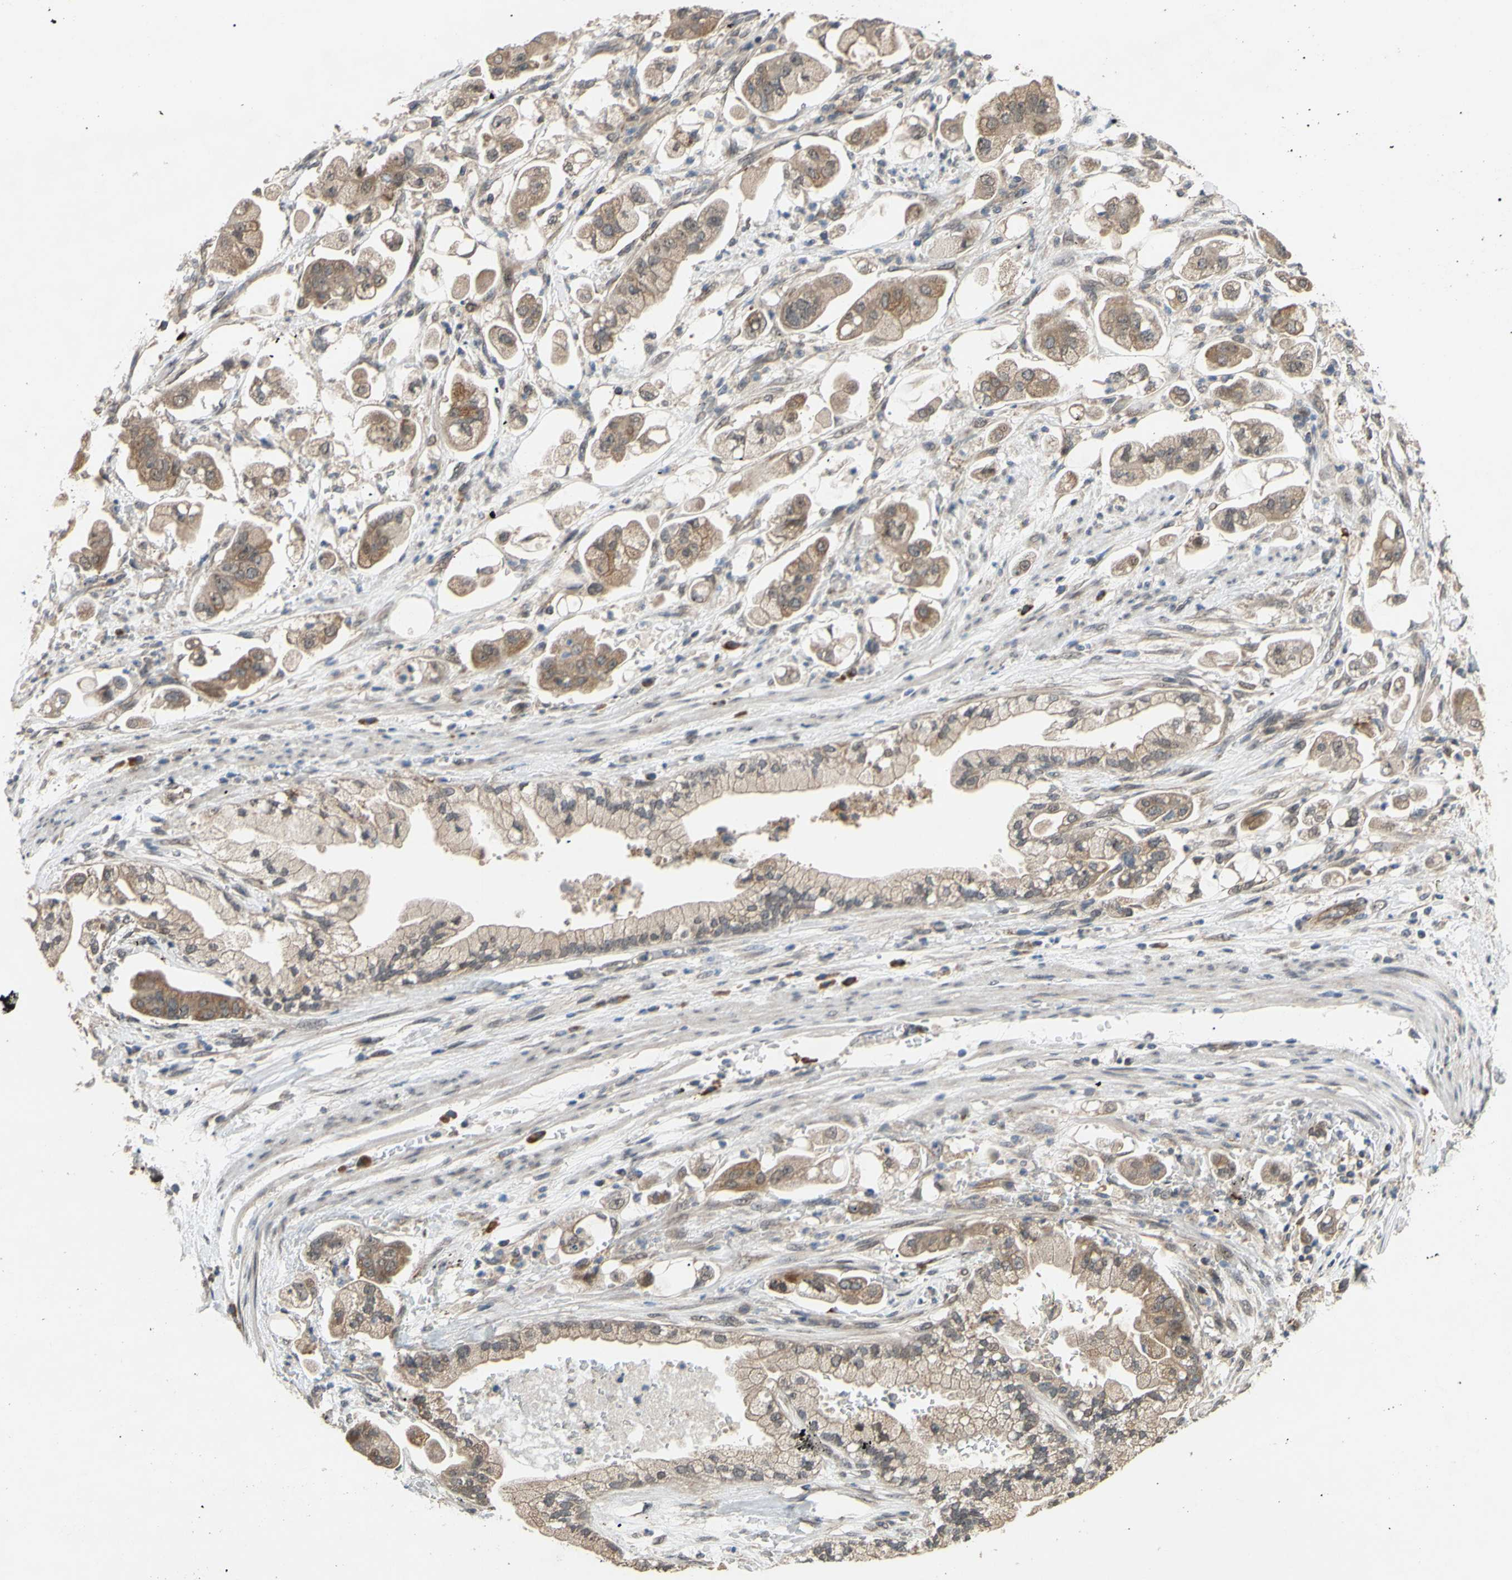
{"staining": {"intensity": "moderate", "quantity": ">75%", "location": "cytoplasmic/membranous"}, "tissue": "stomach cancer", "cell_type": "Tumor cells", "image_type": "cancer", "snomed": [{"axis": "morphology", "description": "Adenocarcinoma, NOS"}, {"axis": "topography", "description": "Stomach"}], "caption": "Human stomach adenocarcinoma stained for a protein (brown) exhibits moderate cytoplasmic/membranous positive staining in approximately >75% of tumor cells.", "gene": "CD164", "patient": {"sex": "male", "age": 62}}